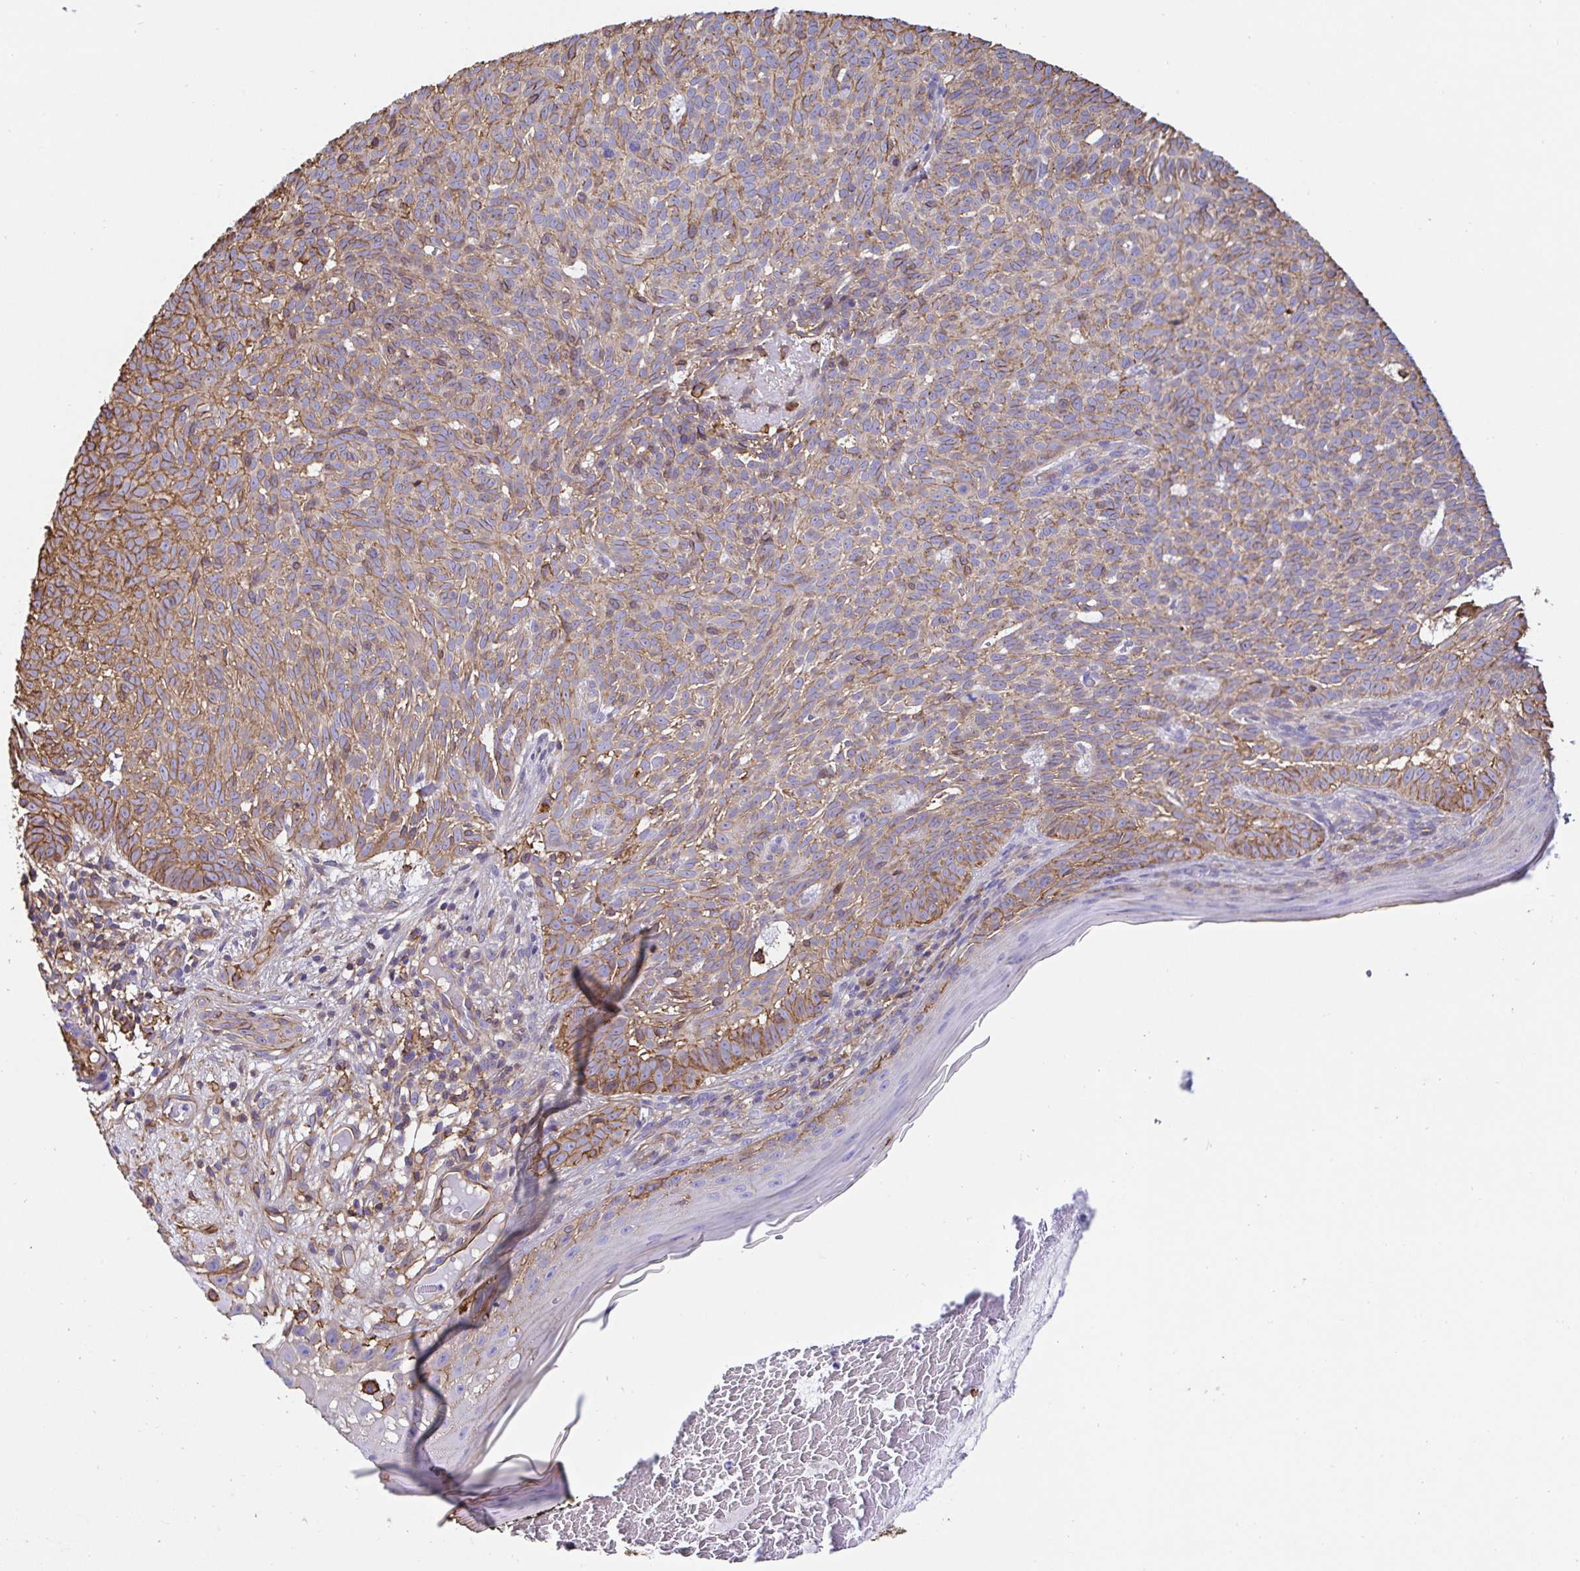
{"staining": {"intensity": "moderate", "quantity": "25%-75%", "location": "cytoplasmic/membranous"}, "tissue": "skin cancer", "cell_type": "Tumor cells", "image_type": "cancer", "snomed": [{"axis": "morphology", "description": "Basal cell carcinoma"}, {"axis": "topography", "description": "Skin"}], "caption": "The immunohistochemical stain shows moderate cytoplasmic/membranous expression in tumor cells of skin cancer tissue.", "gene": "ANXA2", "patient": {"sex": "male", "age": 78}}